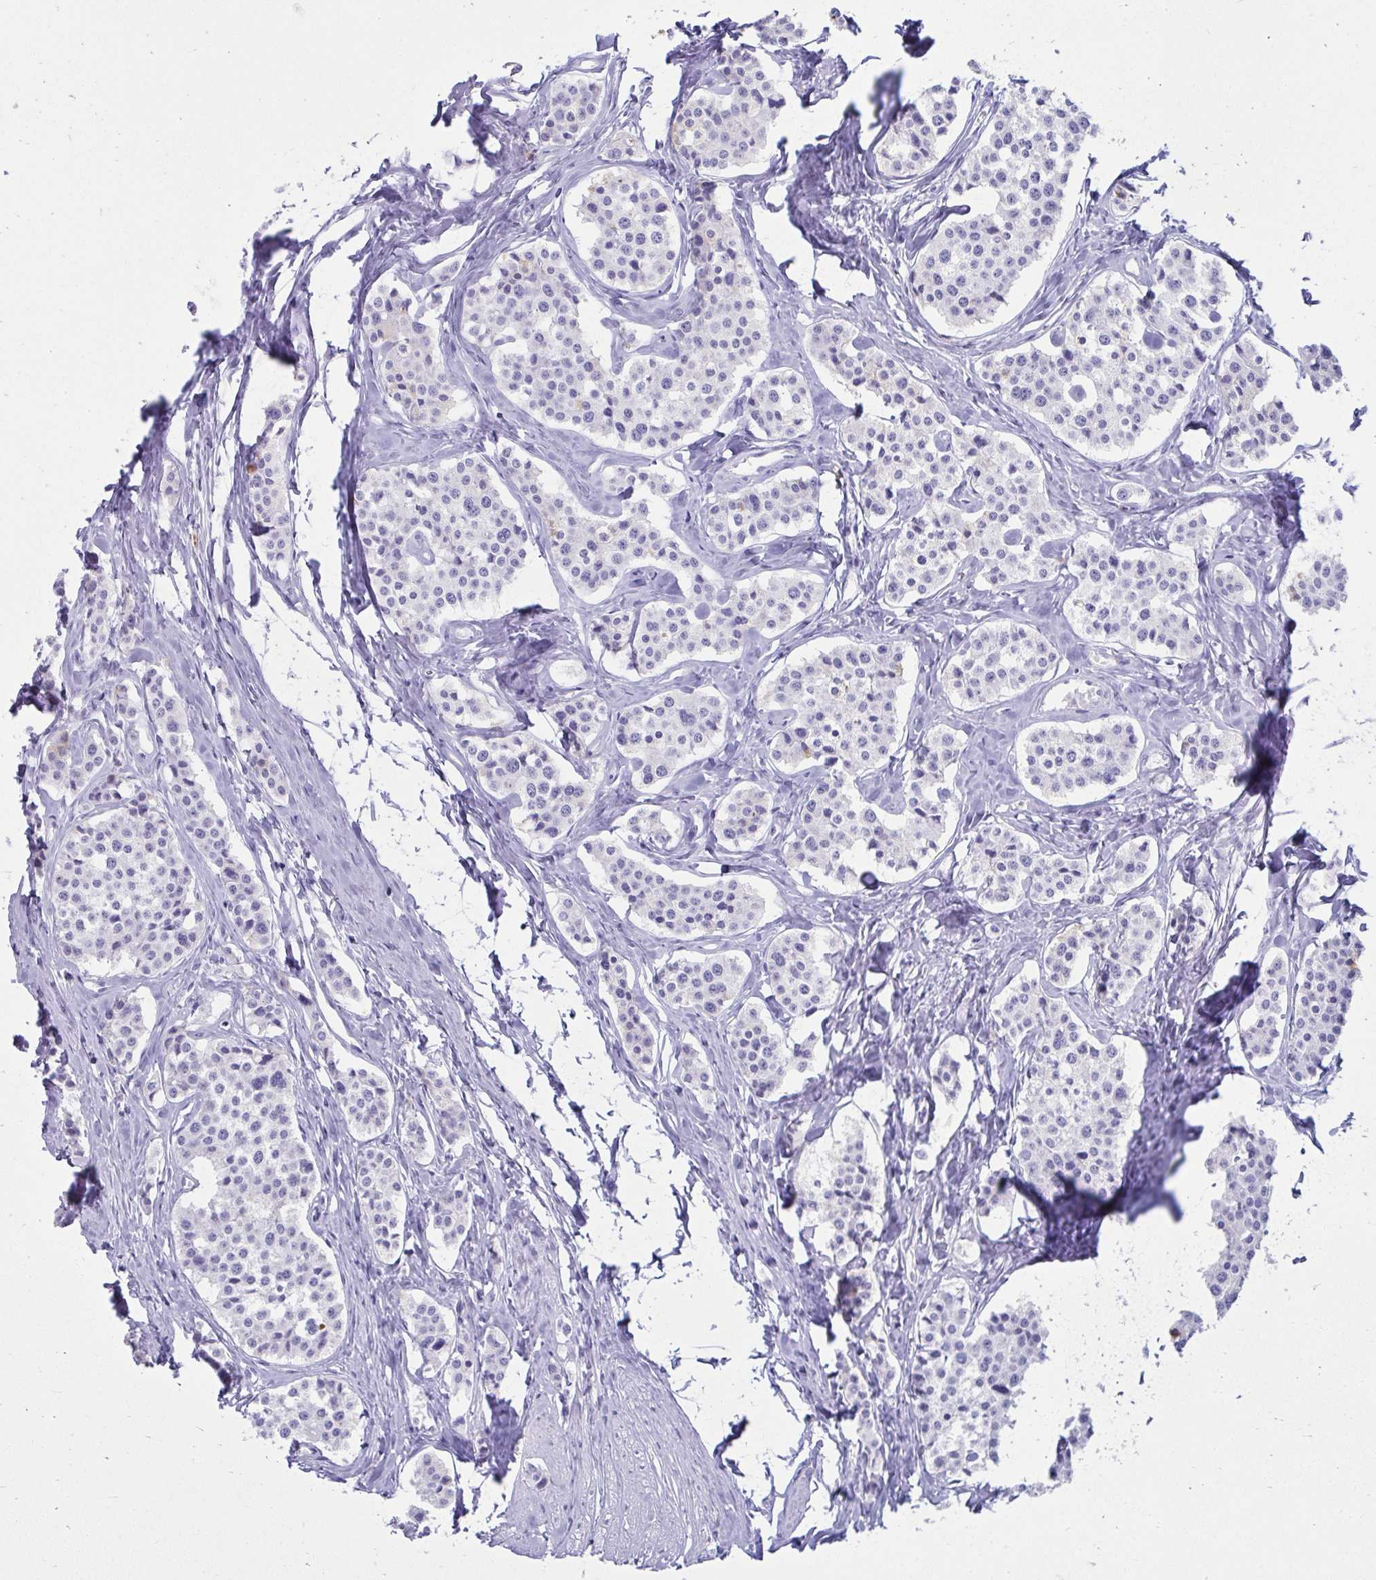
{"staining": {"intensity": "negative", "quantity": "none", "location": "none"}, "tissue": "carcinoid", "cell_type": "Tumor cells", "image_type": "cancer", "snomed": [{"axis": "morphology", "description": "Carcinoid, malignant, NOS"}, {"axis": "topography", "description": "Small intestine"}], "caption": "Immunohistochemistry of human carcinoid reveals no staining in tumor cells.", "gene": "ATP4B", "patient": {"sex": "male", "age": 60}}